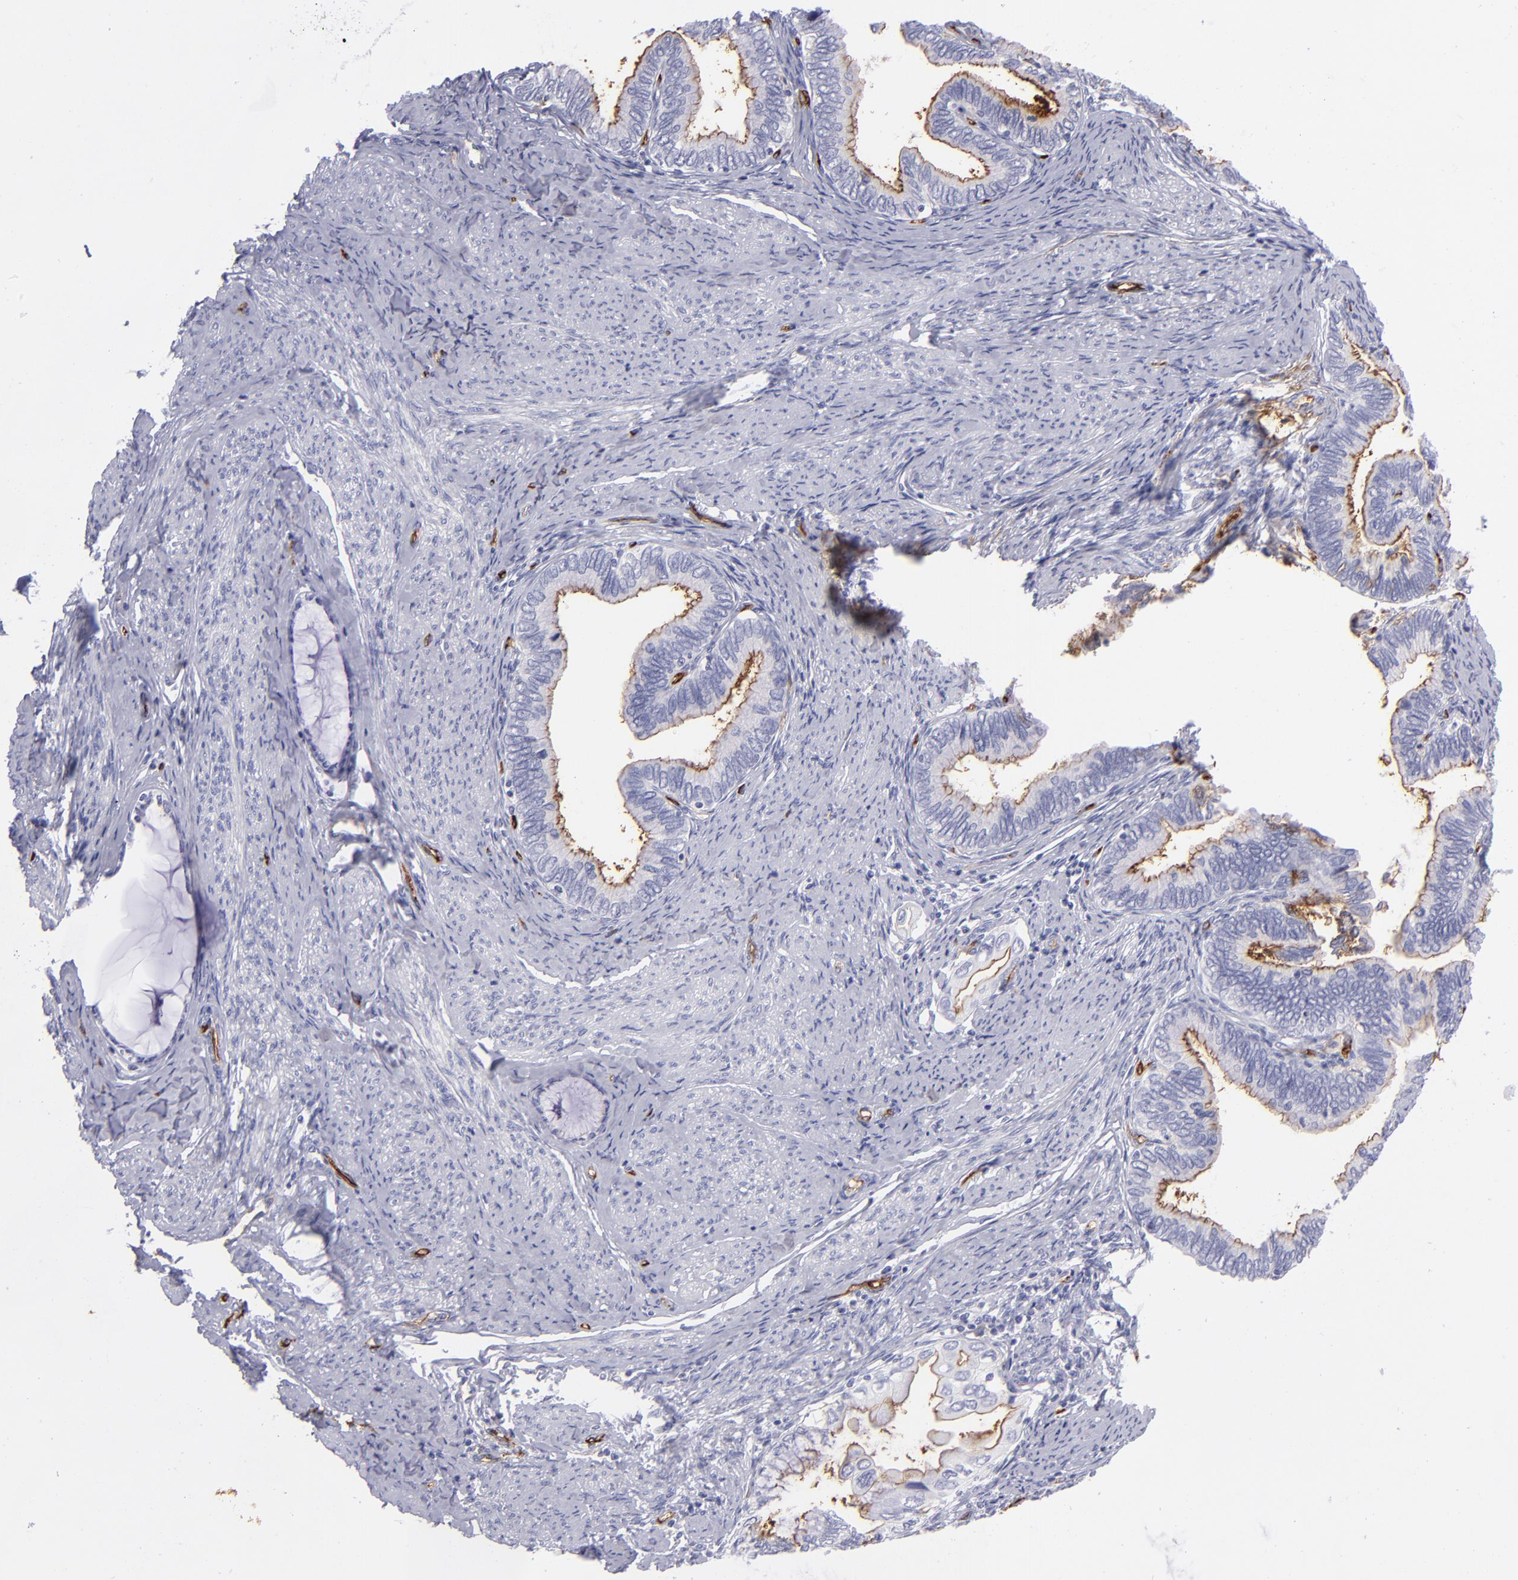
{"staining": {"intensity": "moderate", "quantity": "<25%", "location": "cytoplasmic/membranous"}, "tissue": "cervical cancer", "cell_type": "Tumor cells", "image_type": "cancer", "snomed": [{"axis": "morphology", "description": "Adenocarcinoma, NOS"}, {"axis": "topography", "description": "Cervix"}], "caption": "IHC of human adenocarcinoma (cervical) shows low levels of moderate cytoplasmic/membranous staining in approximately <25% of tumor cells.", "gene": "ACE", "patient": {"sex": "female", "age": 49}}